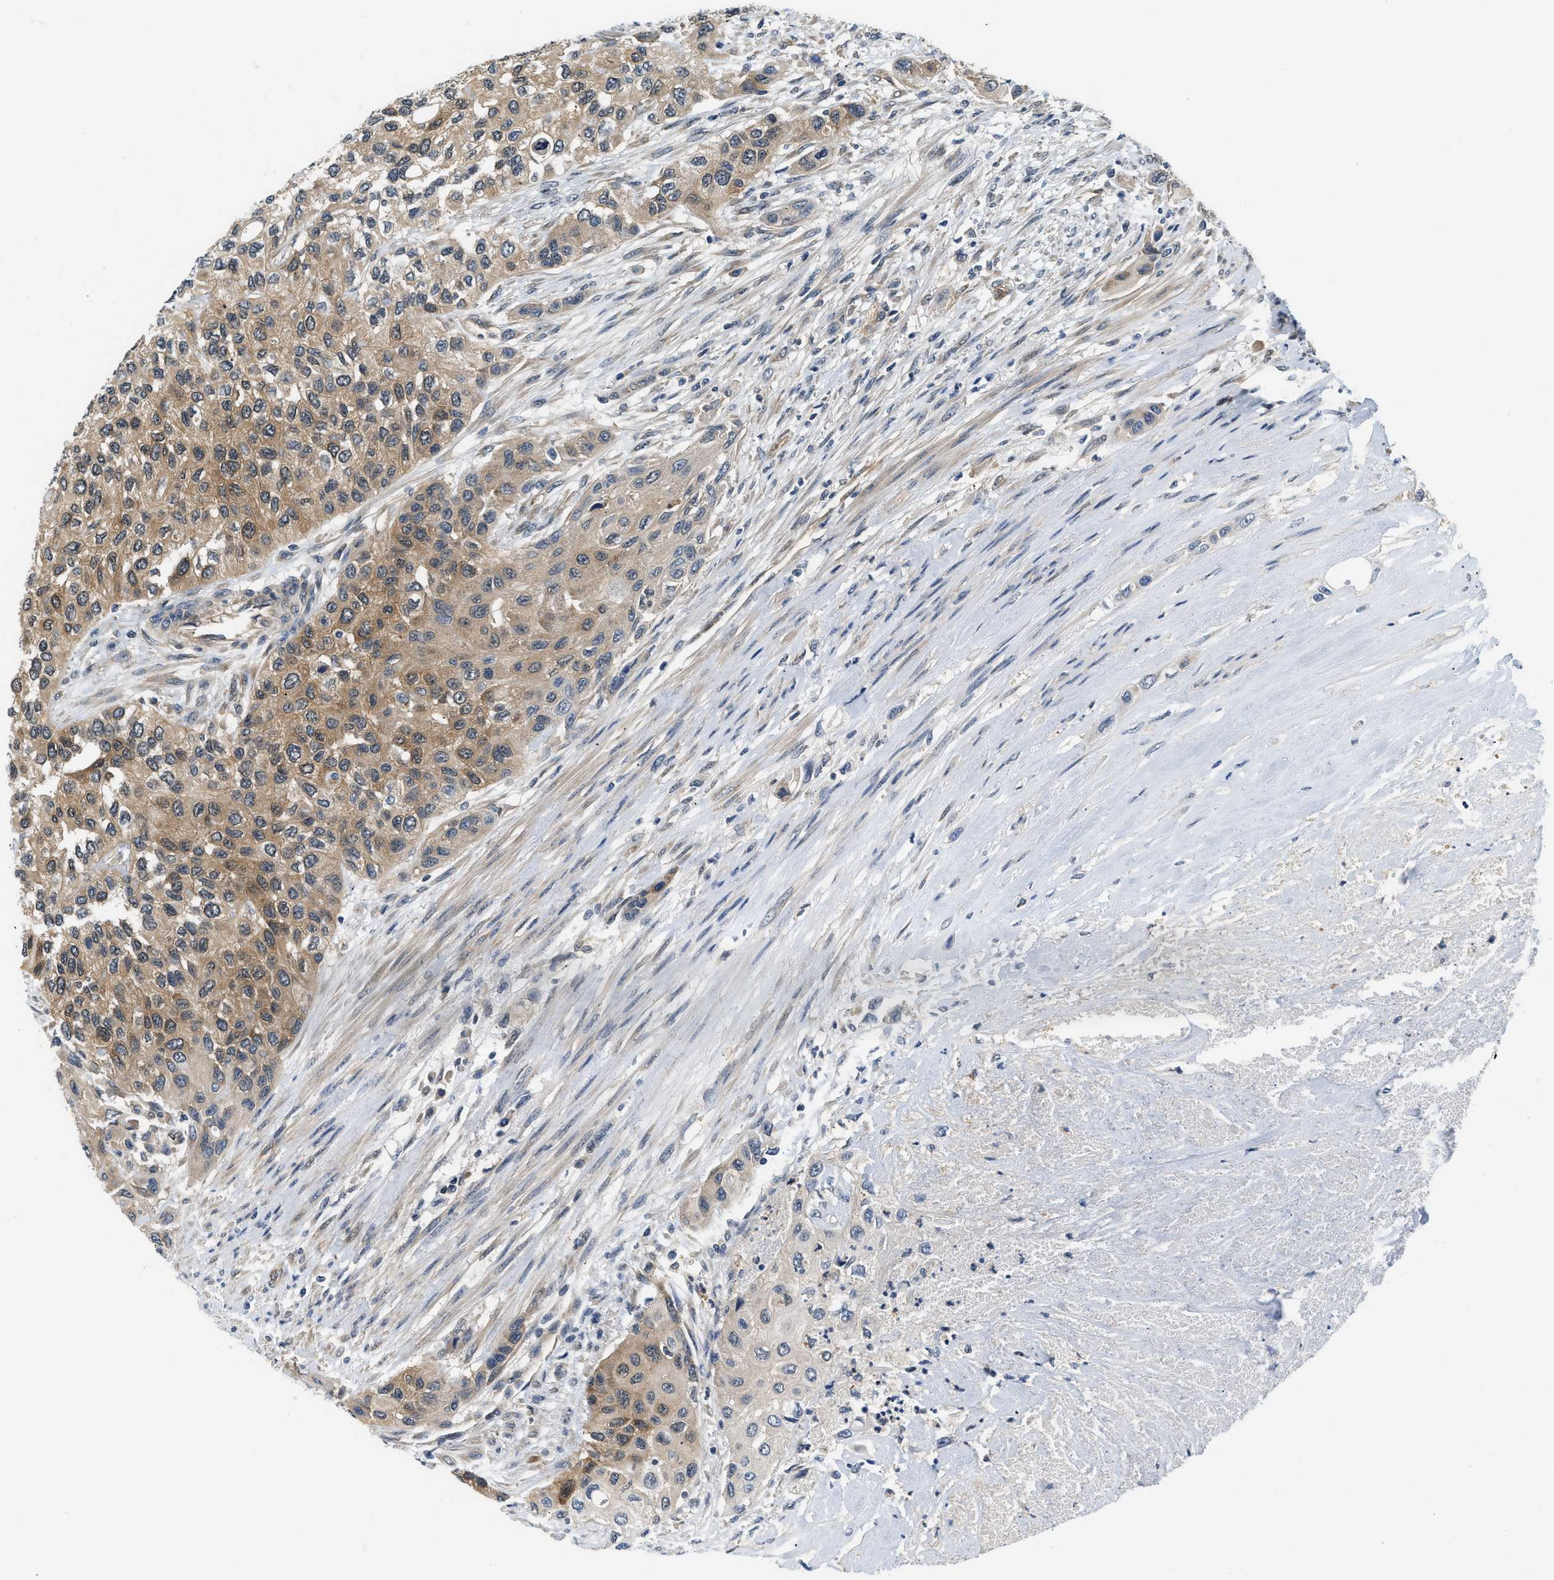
{"staining": {"intensity": "moderate", "quantity": ">75%", "location": "cytoplasmic/membranous"}, "tissue": "urothelial cancer", "cell_type": "Tumor cells", "image_type": "cancer", "snomed": [{"axis": "morphology", "description": "Urothelial carcinoma, High grade"}, {"axis": "topography", "description": "Urinary bladder"}], "caption": "Urothelial cancer stained with a brown dye demonstrates moderate cytoplasmic/membranous positive staining in about >75% of tumor cells.", "gene": "EIF4EBP2", "patient": {"sex": "female", "age": 56}}